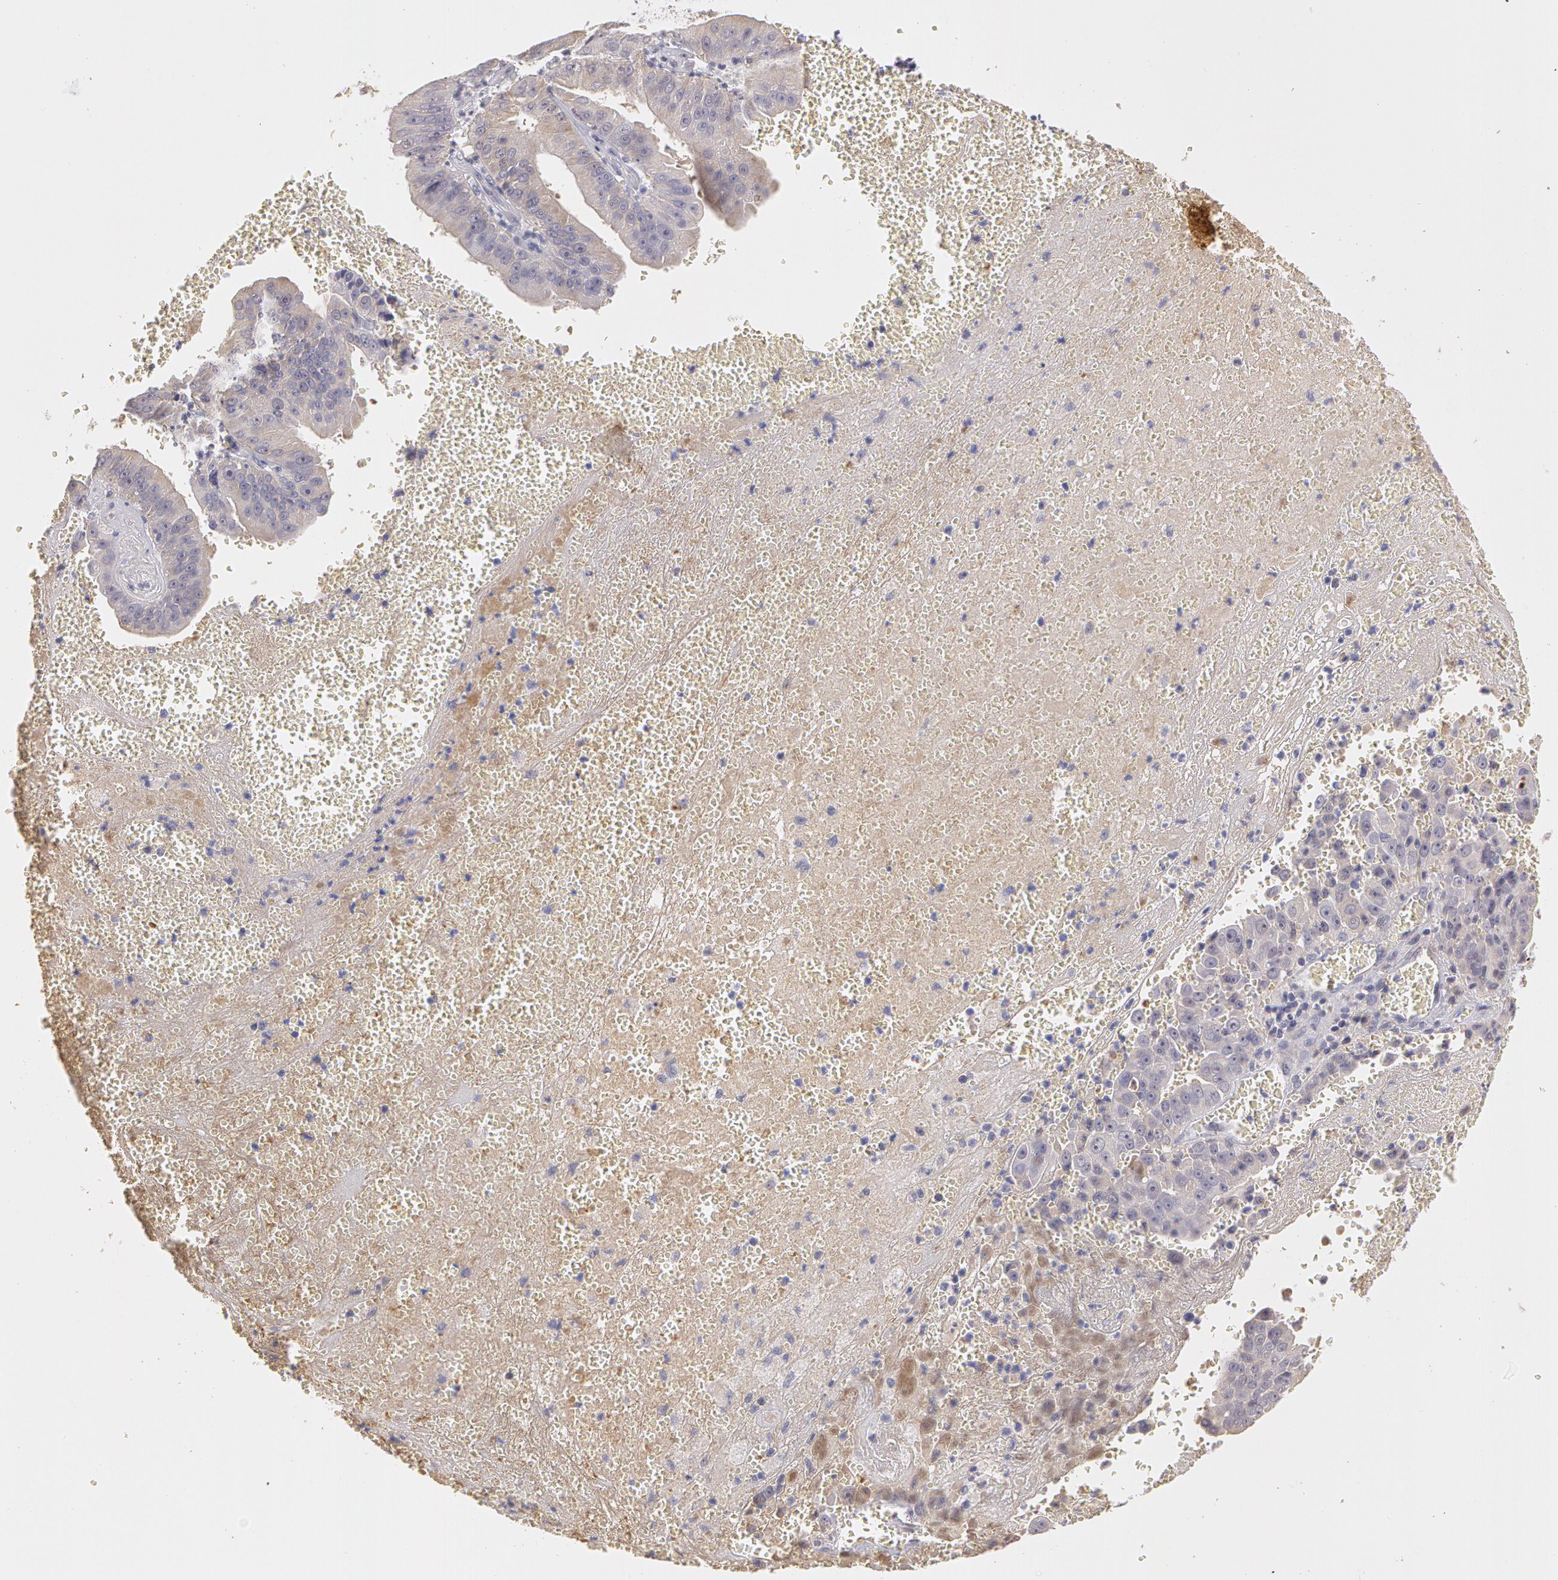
{"staining": {"intensity": "negative", "quantity": "none", "location": "none"}, "tissue": "liver cancer", "cell_type": "Tumor cells", "image_type": "cancer", "snomed": [{"axis": "morphology", "description": "Cholangiocarcinoma"}, {"axis": "topography", "description": "Liver"}], "caption": "Human liver cancer stained for a protein using immunohistochemistry (IHC) displays no staining in tumor cells.", "gene": "C1R", "patient": {"sex": "female", "age": 79}}